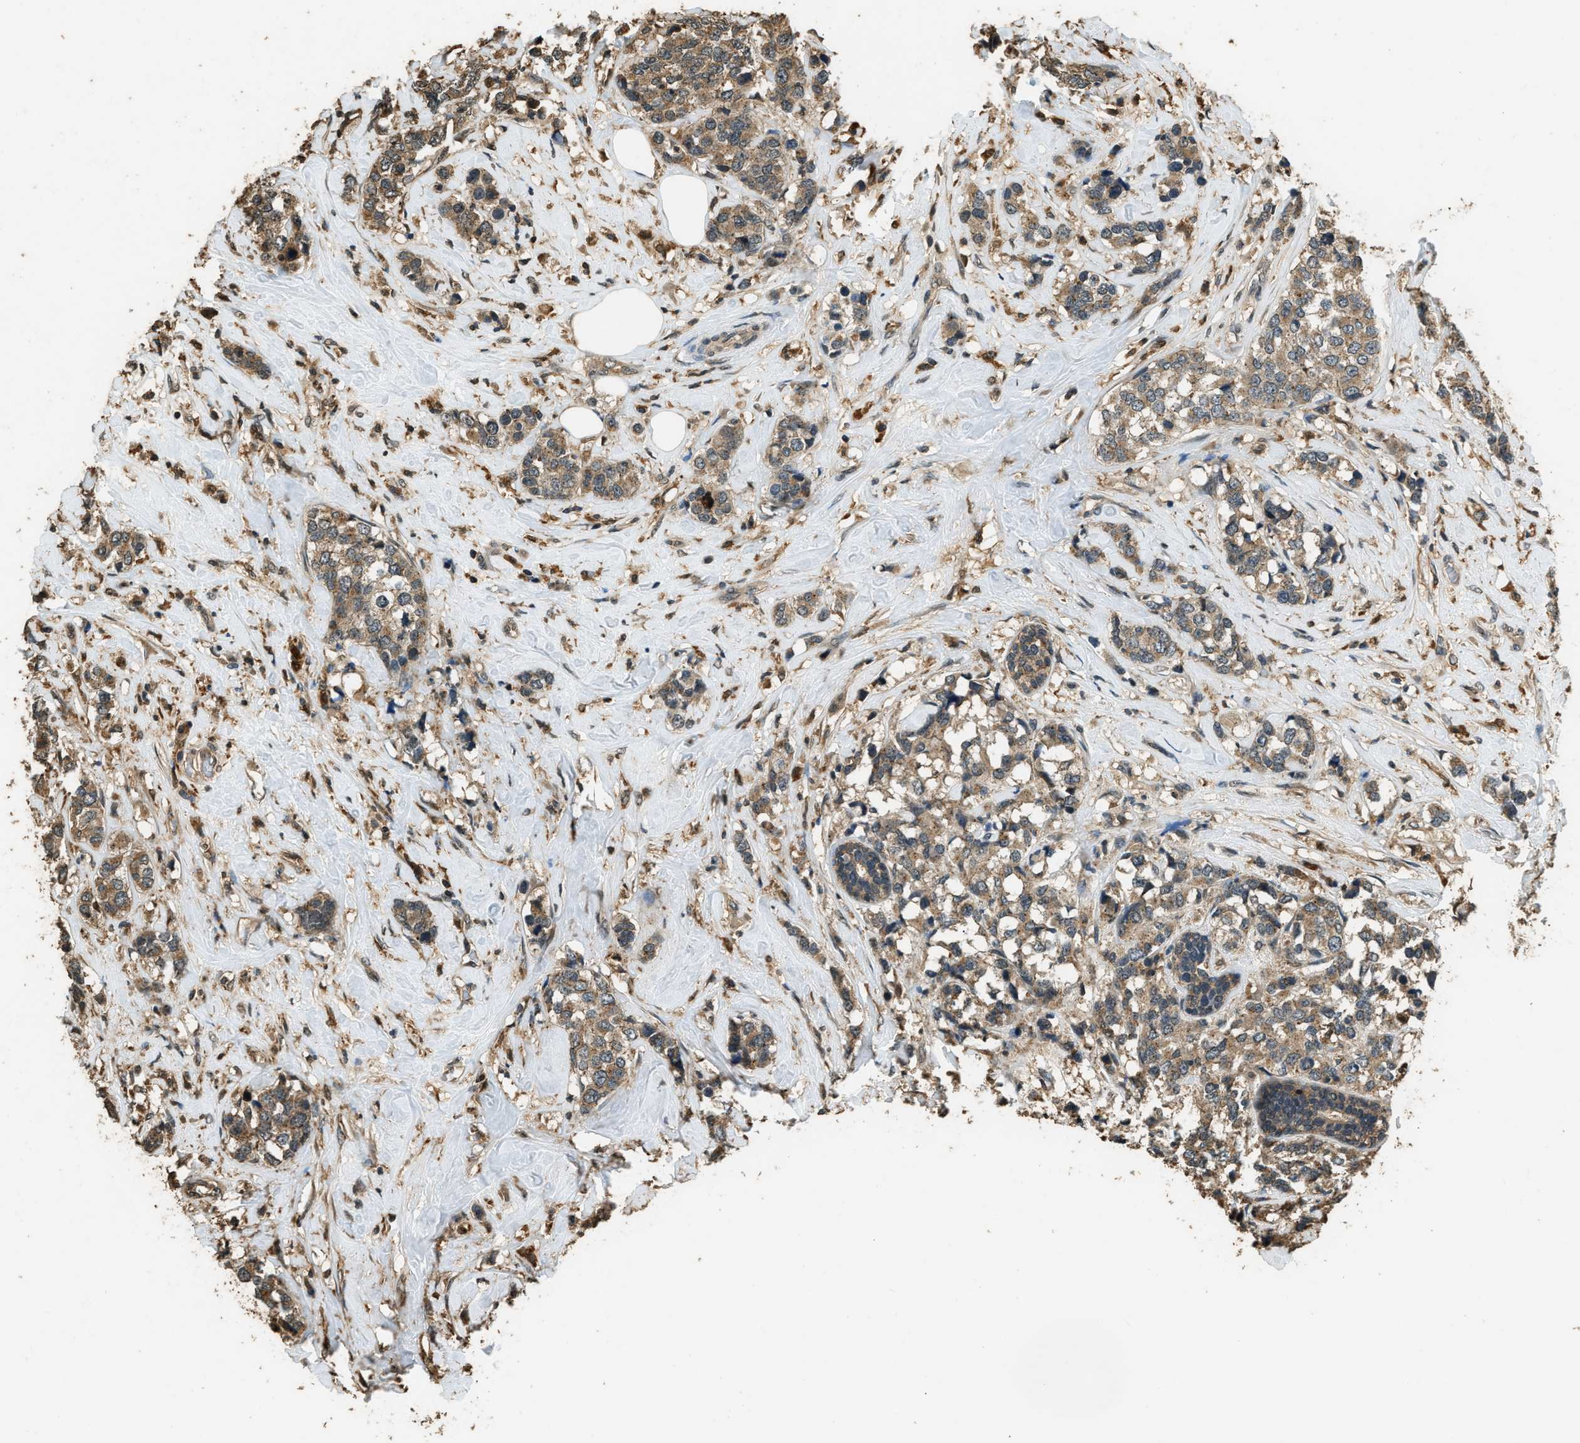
{"staining": {"intensity": "weak", "quantity": "25%-75%", "location": "cytoplasmic/membranous"}, "tissue": "breast cancer", "cell_type": "Tumor cells", "image_type": "cancer", "snomed": [{"axis": "morphology", "description": "Lobular carcinoma"}, {"axis": "topography", "description": "Breast"}], "caption": "Approximately 25%-75% of tumor cells in human breast lobular carcinoma display weak cytoplasmic/membranous protein positivity as visualized by brown immunohistochemical staining.", "gene": "RAP2A", "patient": {"sex": "female", "age": 59}}